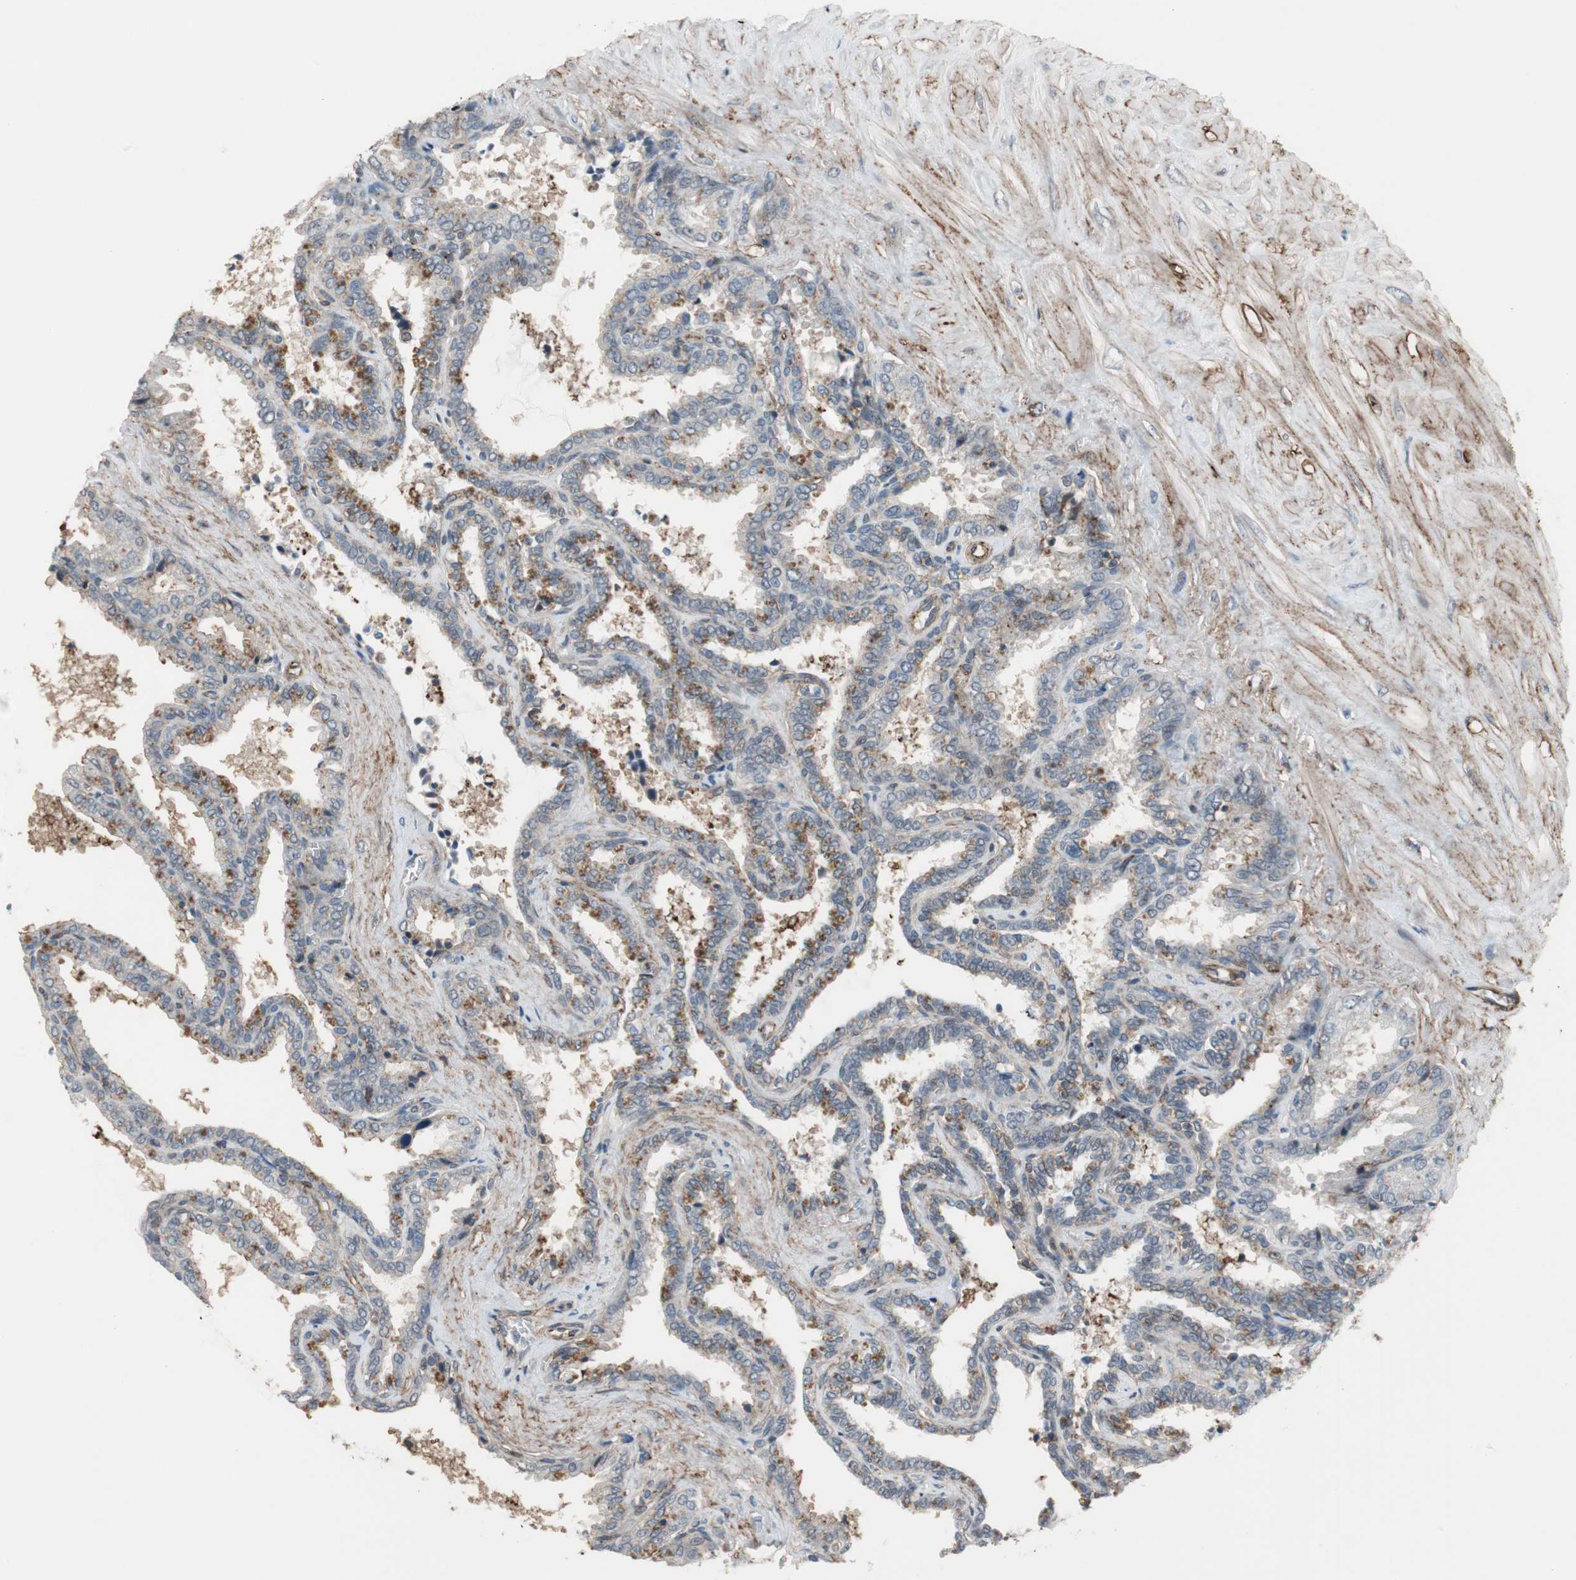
{"staining": {"intensity": "weak", "quantity": "25%-75%", "location": "cytoplasmic/membranous"}, "tissue": "seminal vesicle", "cell_type": "Glandular cells", "image_type": "normal", "snomed": [{"axis": "morphology", "description": "Normal tissue, NOS"}, {"axis": "topography", "description": "Seminal veicle"}], "caption": "Immunohistochemical staining of unremarkable seminal vesicle displays low levels of weak cytoplasmic/membranous staining in approximately 25%-75% of glandular cells.", "gene": "GRHL1", "patient": {"sex": "male", "age": 46}}